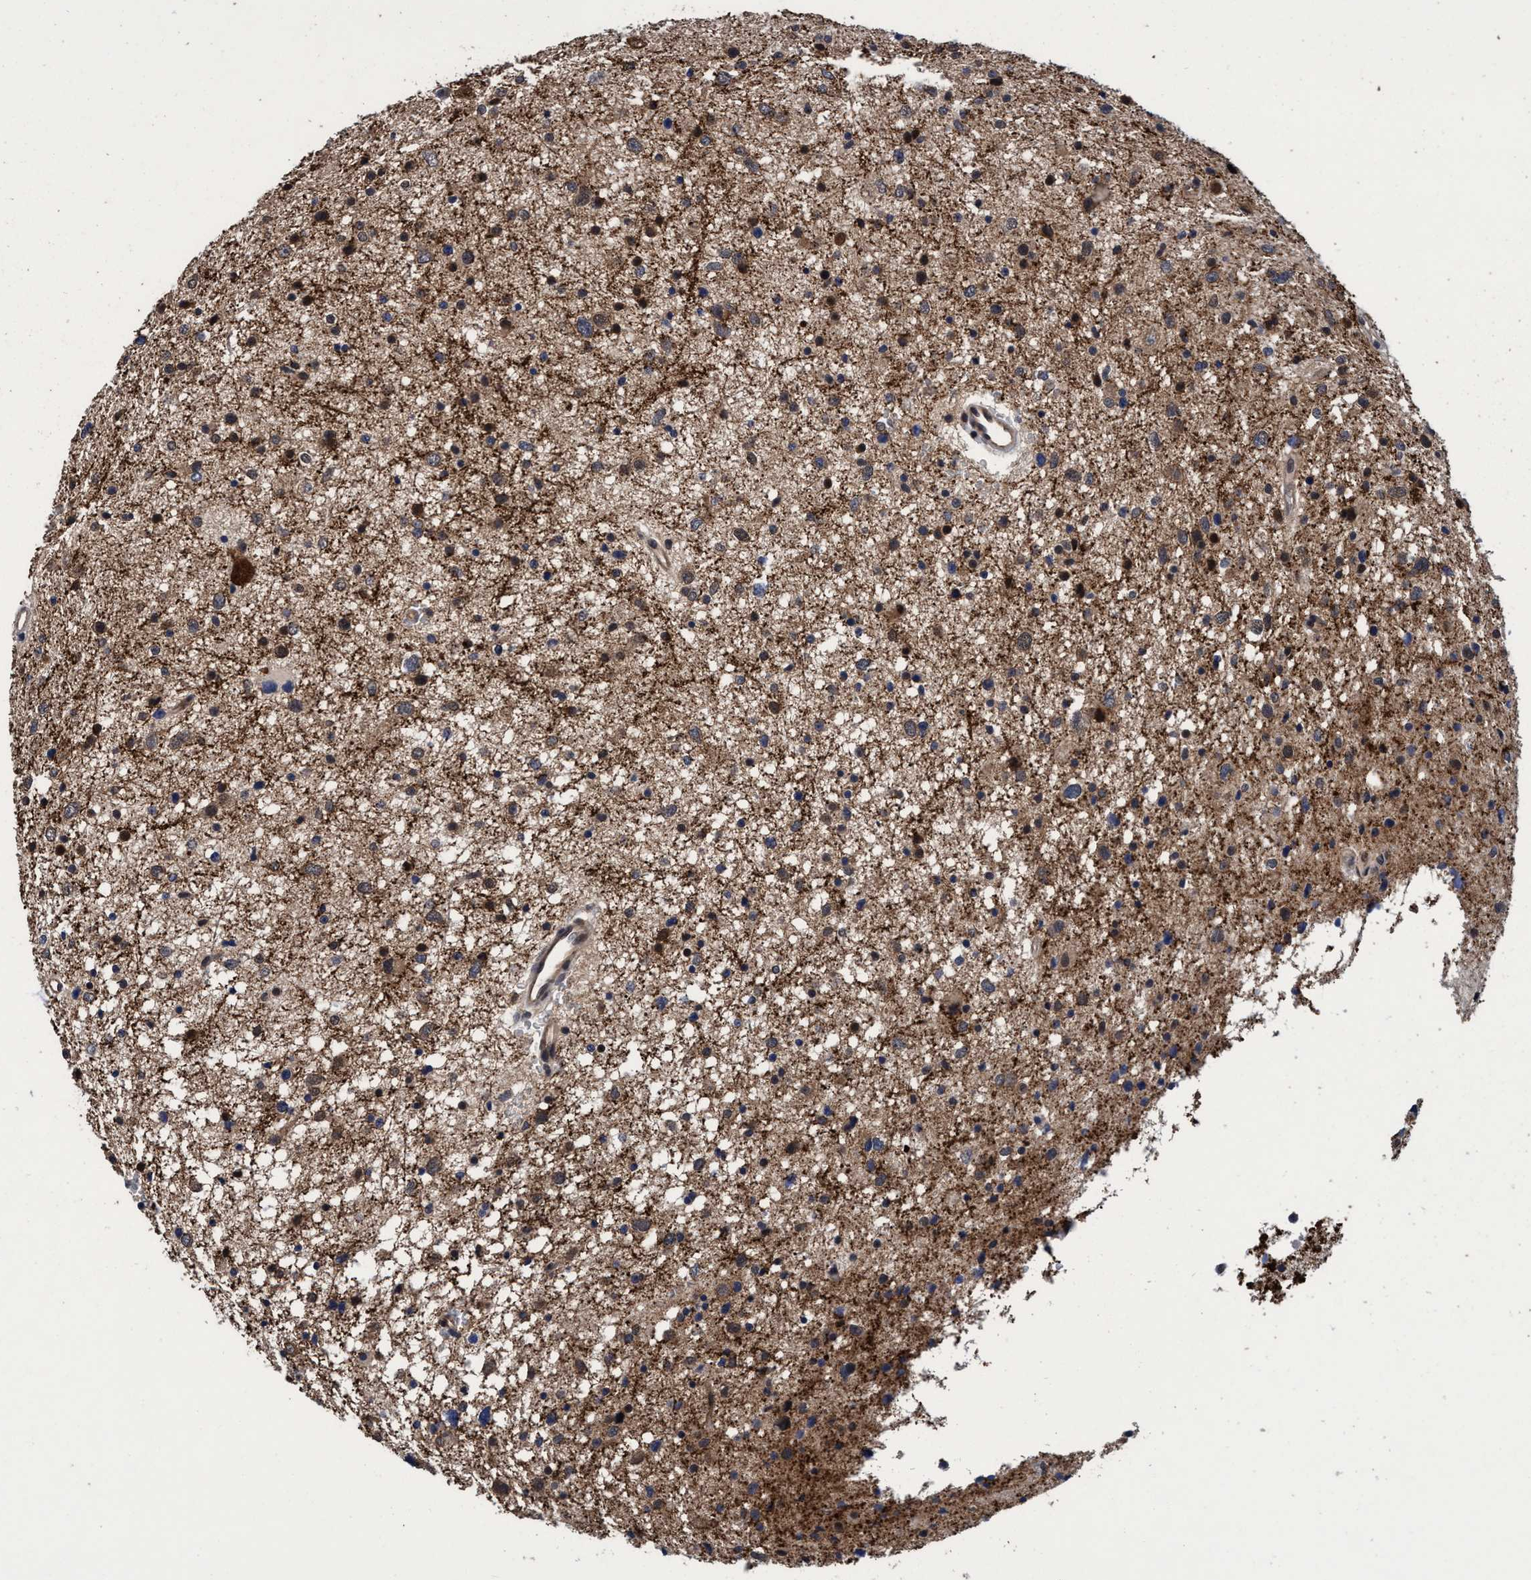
{"staining": {"intensity": "moderate", "quantity": ">75%", "location": "cytoplasmic/membranous"}, "tissue": "glioma", "cell_type": "Tumor cells", "image_type": "cancer", "snomed": [{"axis": "morphology", "description": "Glioma, malignant, Low grade"}, {"axis": "topography", "description": "Brain"}], "caption": "This micrograph displays malignant glioma (low-grade) stained with immunohistochemistry to label a protein in brown. The cytoplasmic/membranous of tumor cells show moderate positivity for the protein. Nuclei are counter-stained blue.", "gene": "PSMD12", "patient": {"sex": "female", "age": 37}}